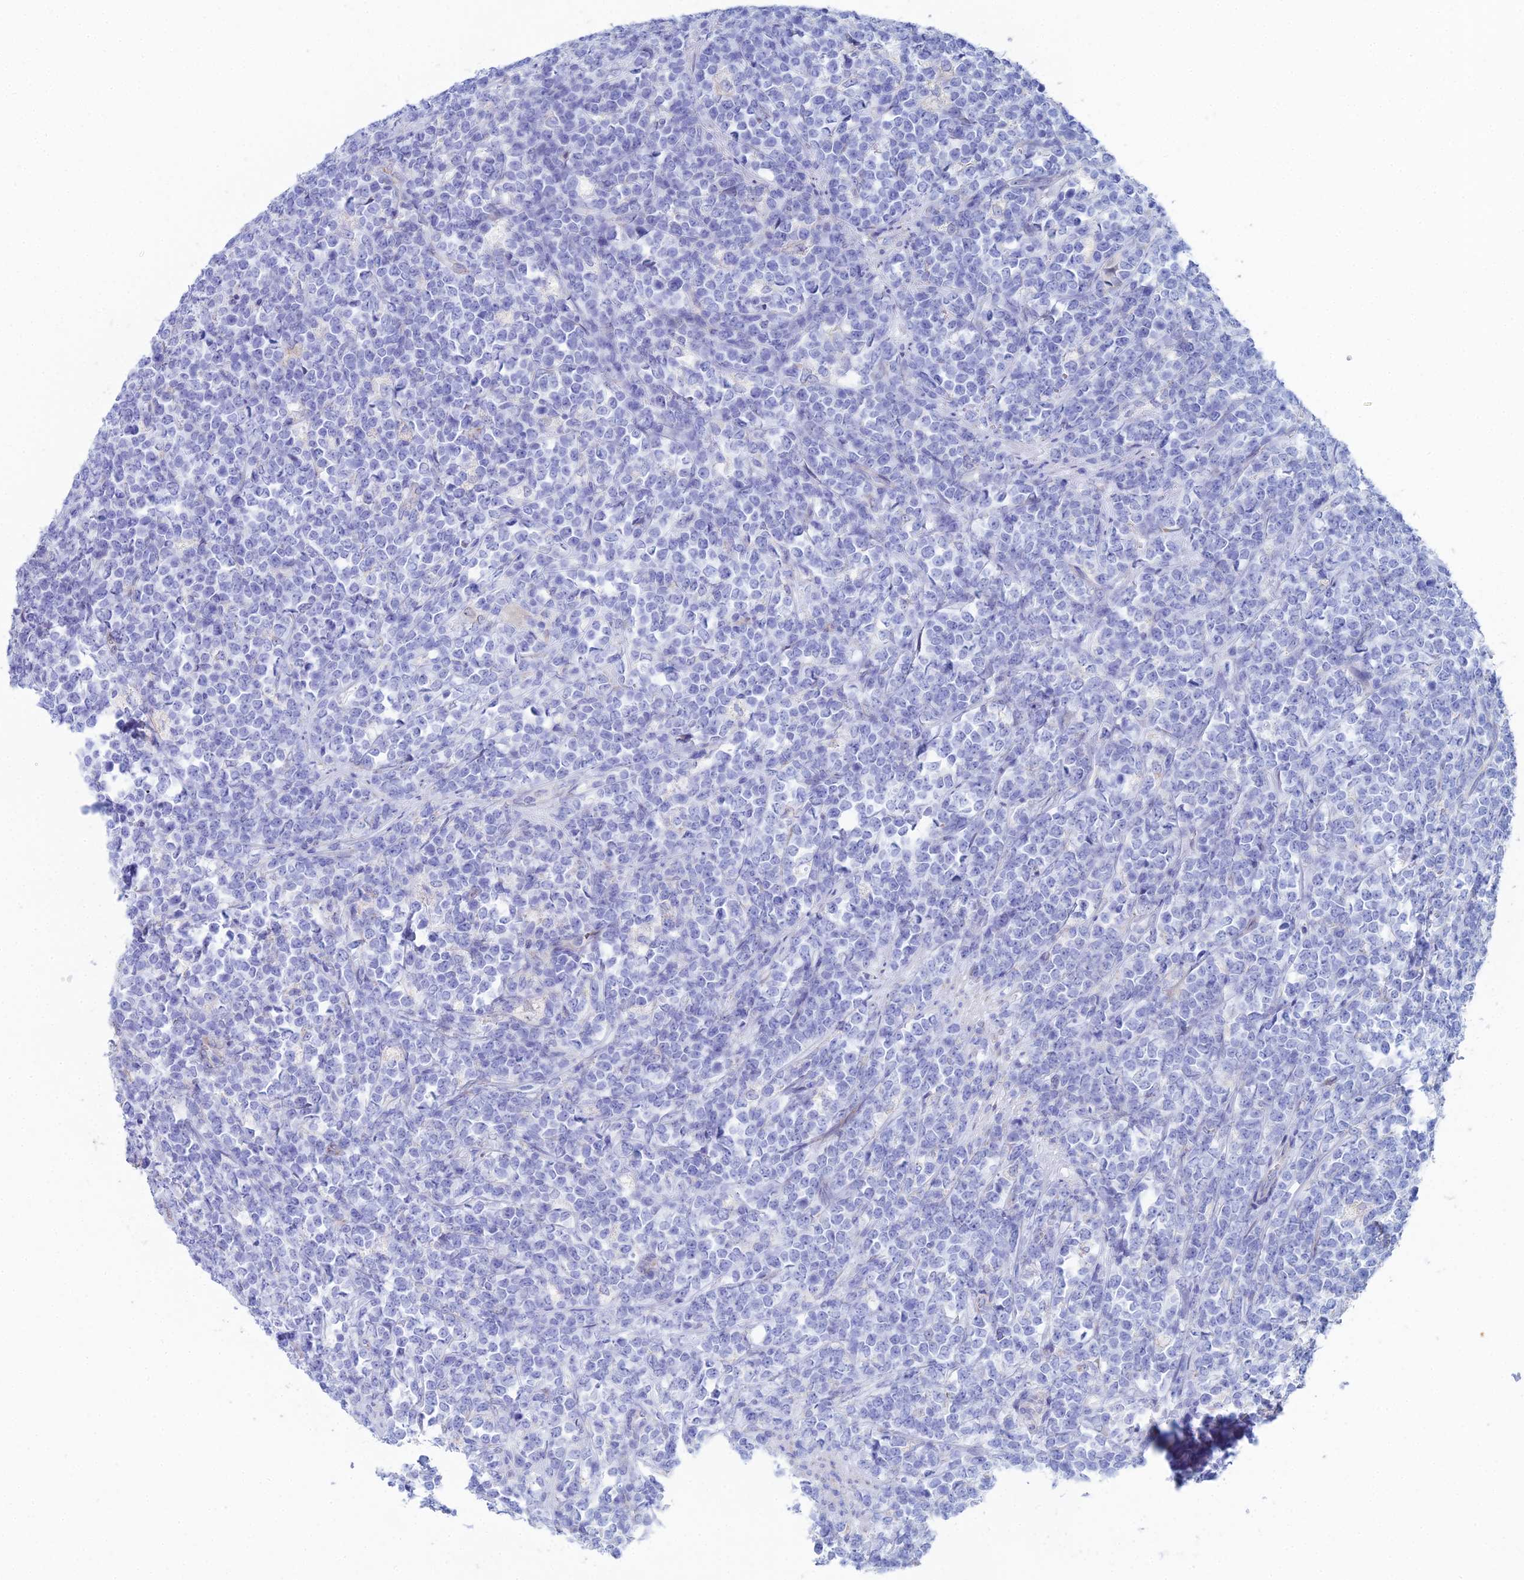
{"staining": {"intensity": "negative", "quantity": "none", "location": "none"}, "tissue": "lymphoma", "cell_type": "Tumor cells", "image_type": "cancer", "snomed": [{"axis": "morphology", "description": "Malignant lymphoma, non-Hodgkin's type, High grade"}, {"axis": "topography", "description": "Small intestine"}], "caption": "IHC micrograph of malignant lymphoma, non-Hodgkin's type (high-grade) stained for a protein (brown), which displays no staining in tumor cells.", "gene": "CFAP210", "patient": {"sex": "male", "age": 8}}